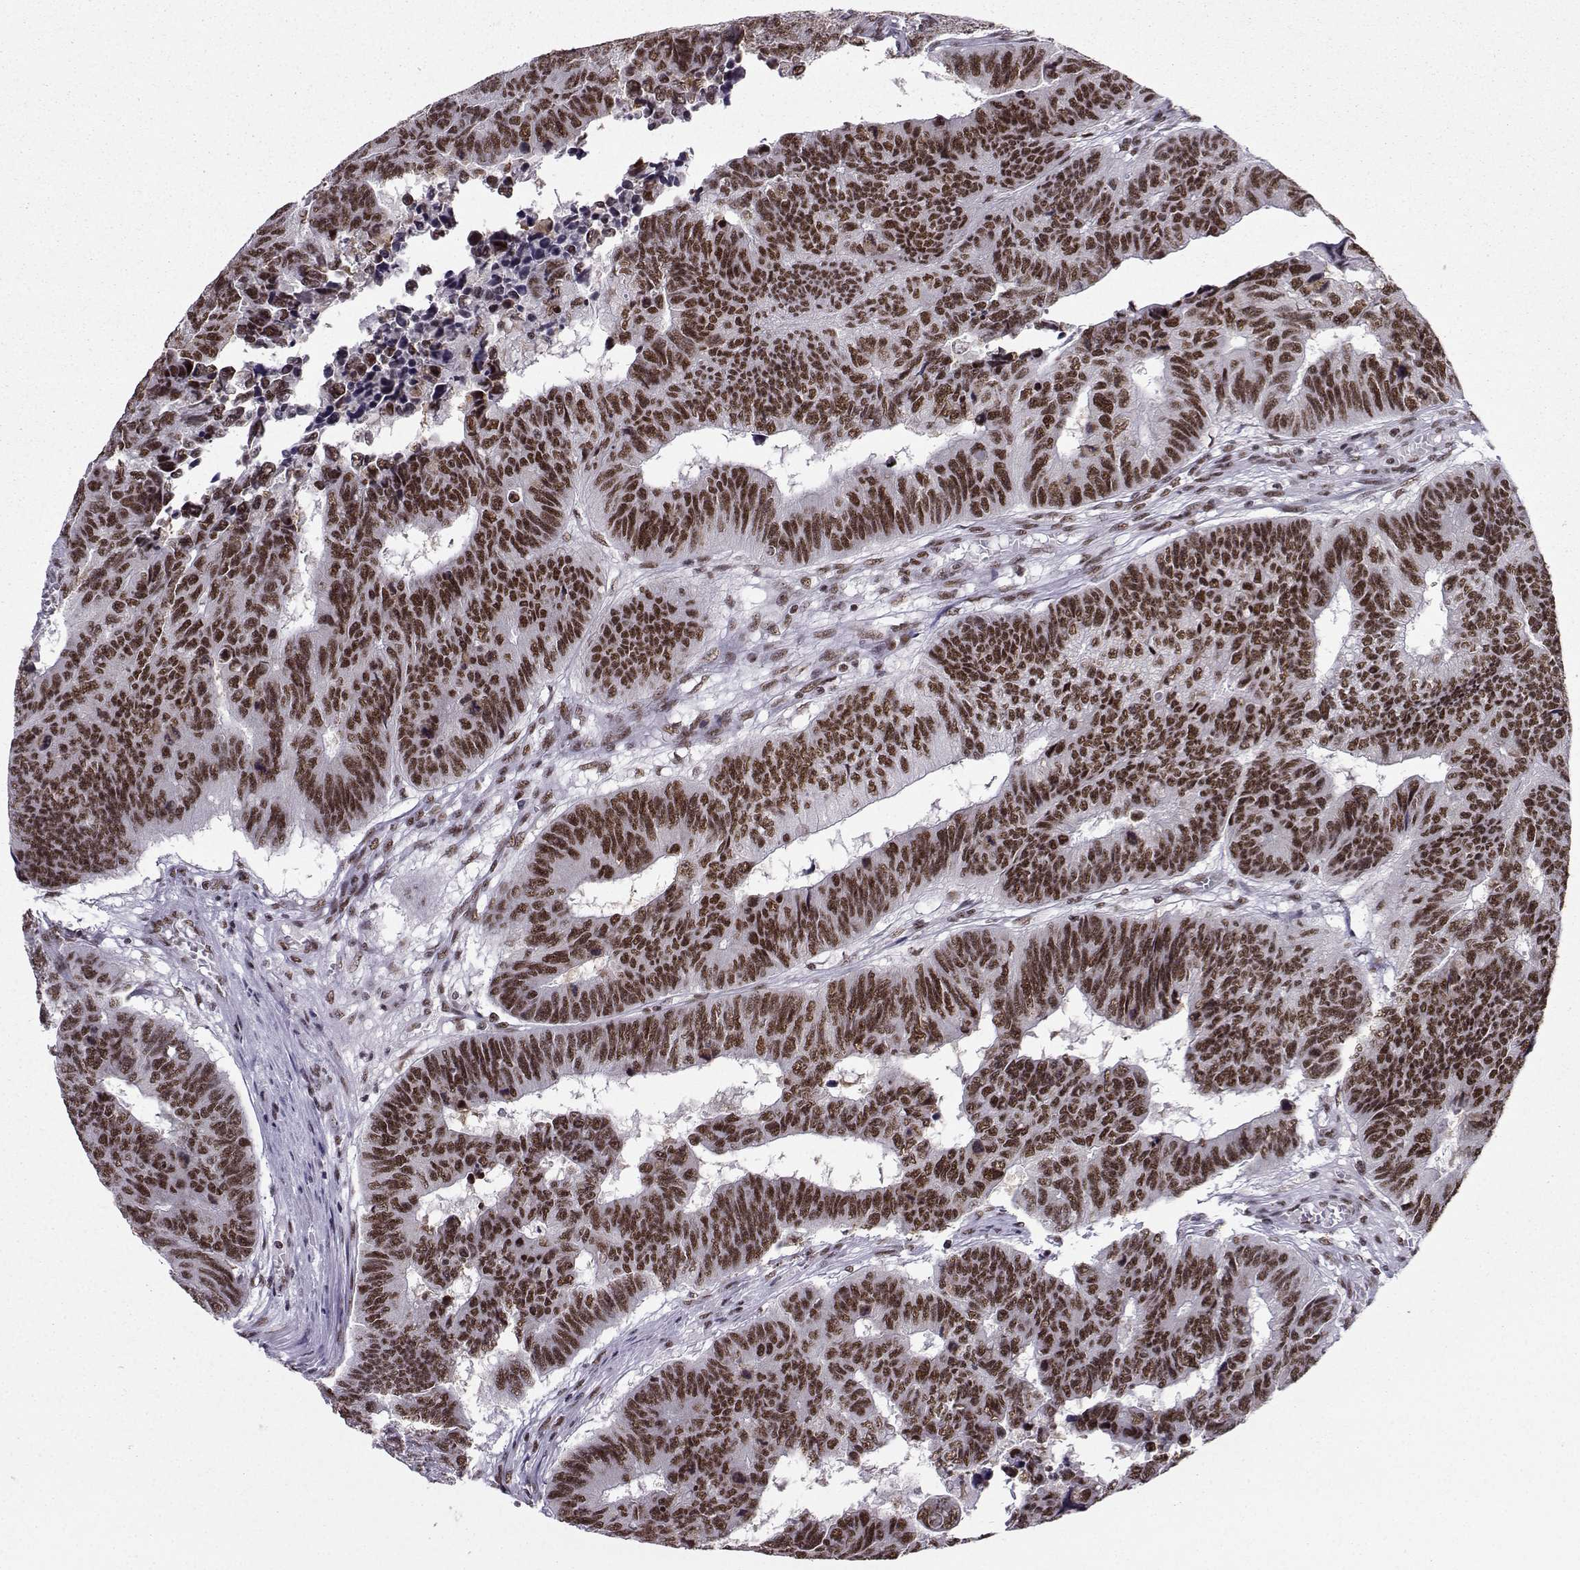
{"staining": {"intensity": "strong", "quantity": ">75%", "location": "nuclear"}, "tissue": "colorectal cancer", "cell_type": "Tumor cells", "image_type": "cancer", "snomed": [{"axis": "morphology", "description": "Adenocarcinoma, NOS"}, {"axis": "topography", "description": "Appendix"}, {"axis": "topography", "description": "Colon"}, {"axis": "topography", "description": "Cecum"}, {"axis": "topography", "description": "Colon asc"}], "caption": "IHC photomicrograph of colorectal cancer (adenocarcinoma) stained for a protein (brown), which reveals high levels of strong nuclear staining in about >75% of tumor cells.", "gene": "SNRPB2", "patient": {"sex": "female", "age": 85}}